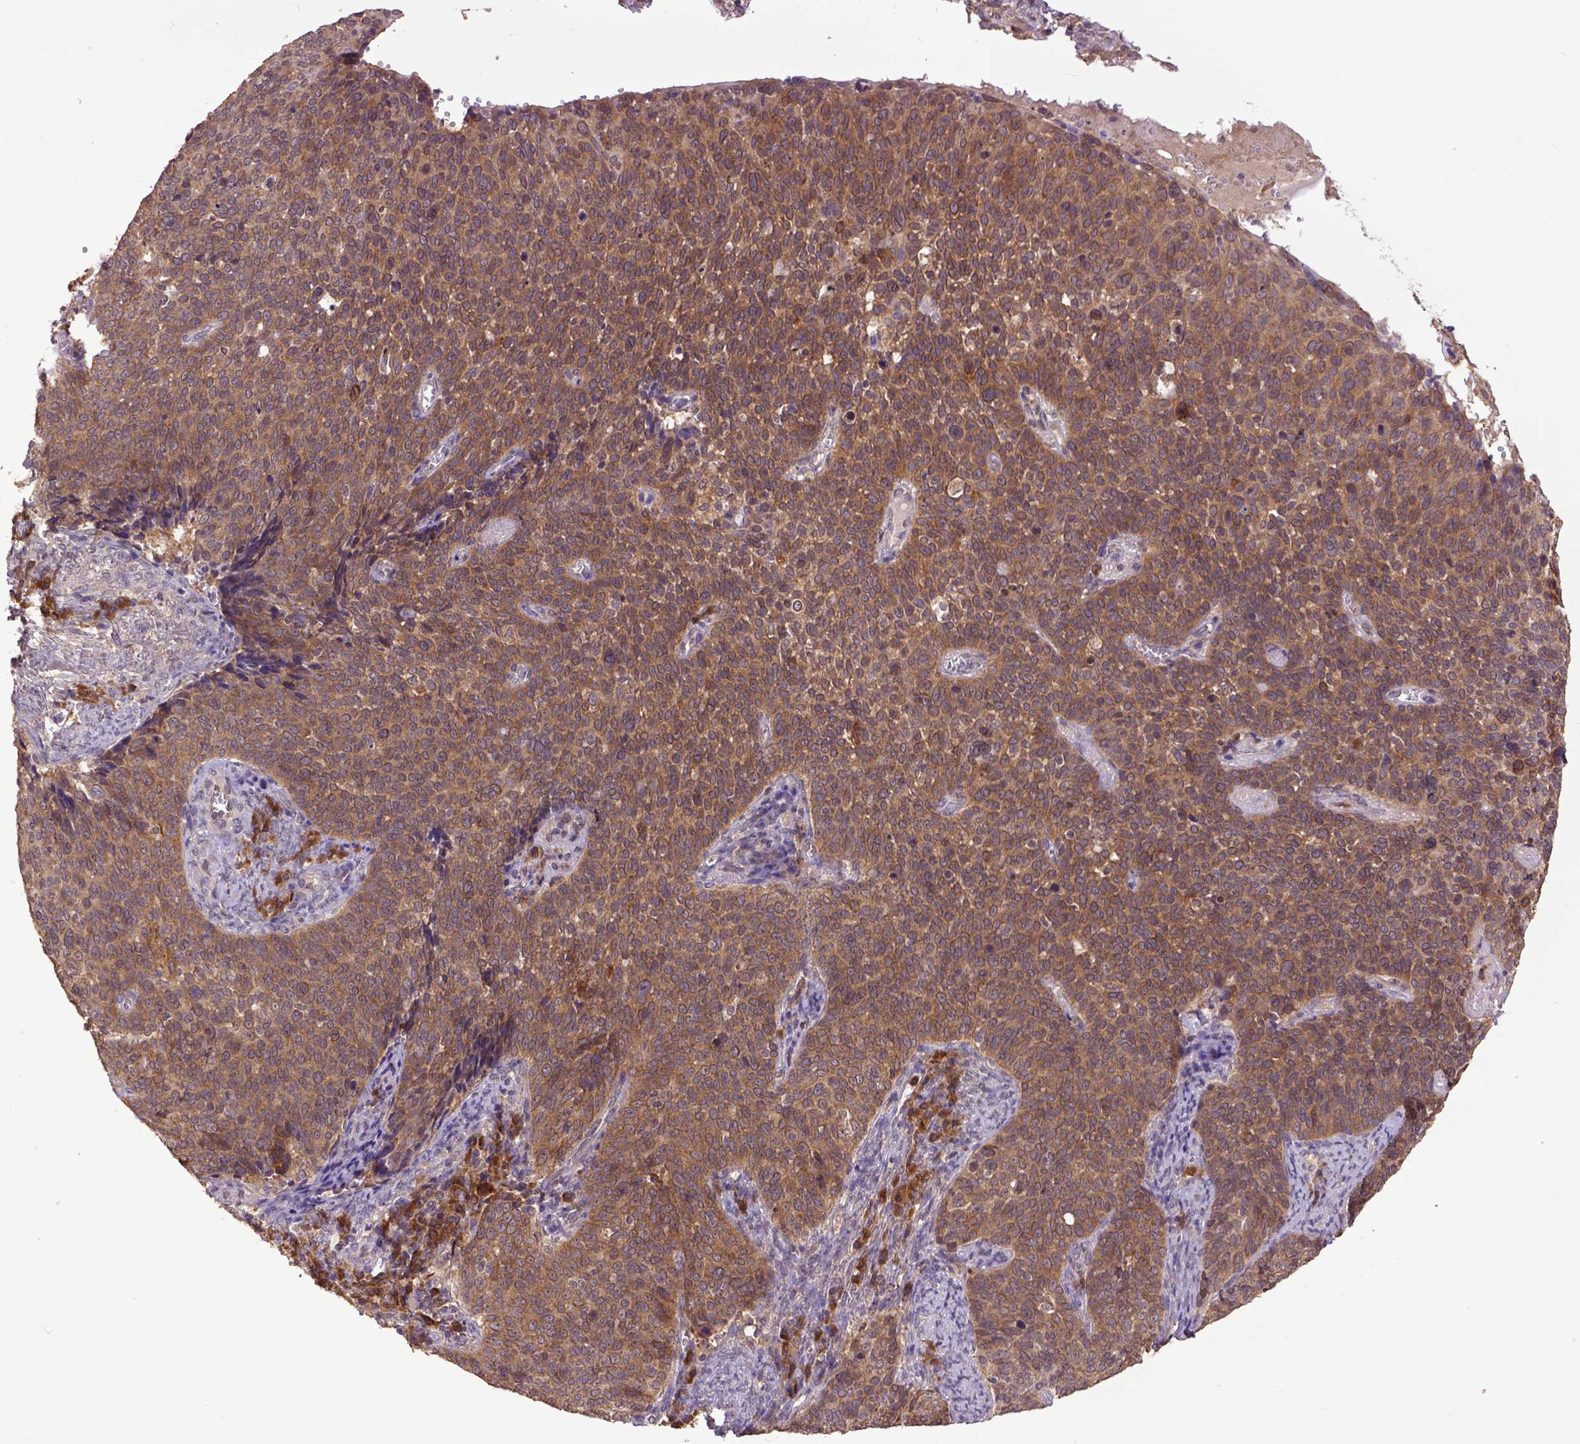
{"staining": {"intensity": "moderate", "quantity": ">75%", "location": "cytoplasmic/membranous"}, "tissue": "cervical cancer", "cell_type": "Tumor cells", "image_type": "cancer", "snomed": [{"axis": "morphology", "description": "Normal tissue, NOS"}, {"axis": "morphology", "description": "Squamous cell carcinoma, NOS"}, {"axis": "topography", "description": "Cervix"}], "caption": "This is an image of immunohistochemistry (IHC) staining of cervical cancer (squamous cell carcinoma), which shows moderate positivity in the cytoplasmic/membranous of tumor cells.", "gene": "ARL1", "patient": {"sex": "female", "age": 39}}